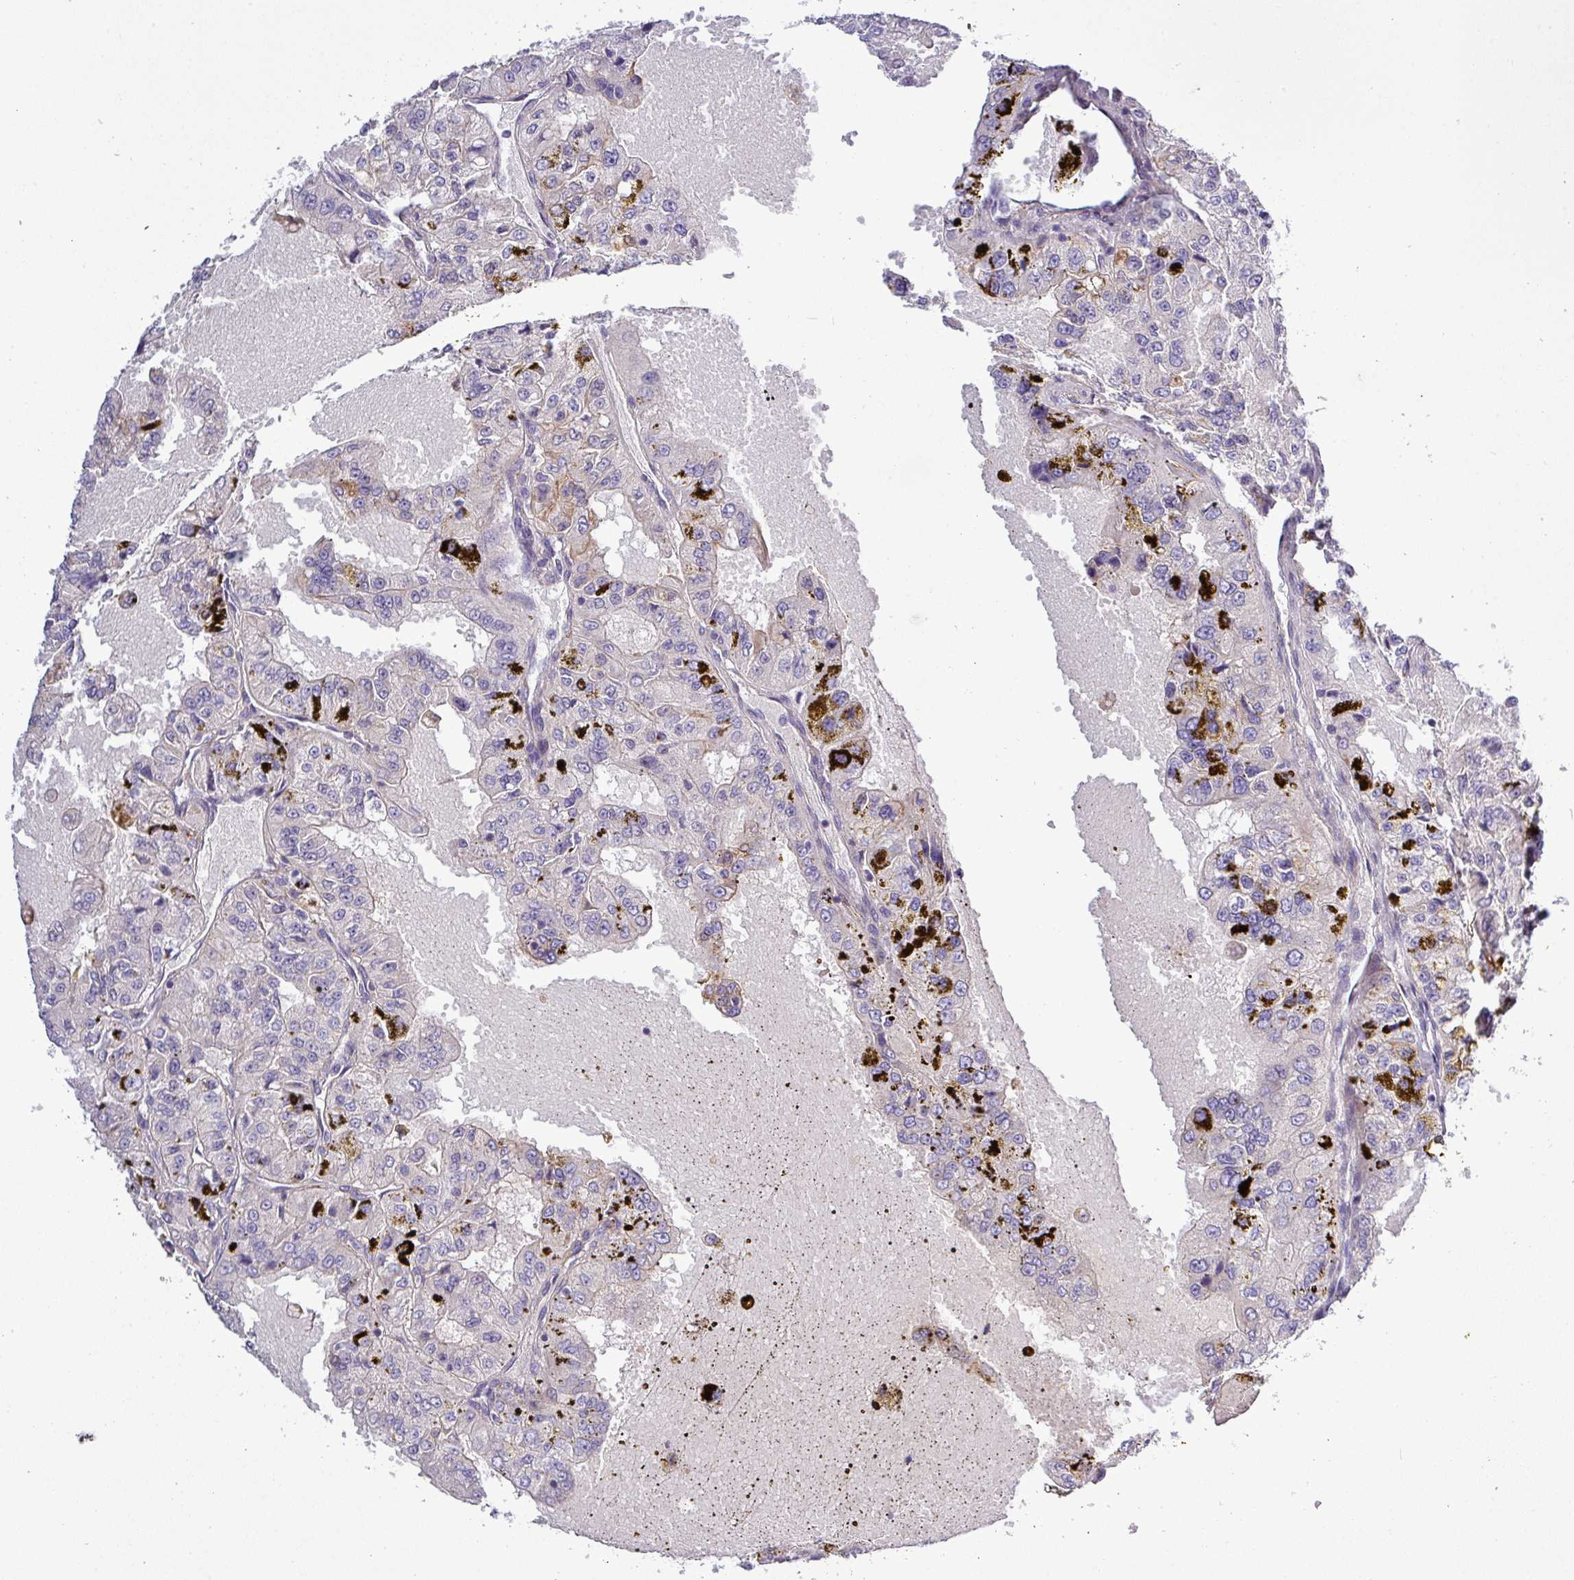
{"staining": {"intensity": "moderate", "quantity": "<25%", "location": "cytoplasmic/membranous"}, "tissue": "renal cancer", "cell_type": "Tumor cells", "image_type": "cancer", "snomed": [{"axis": "morphology", "description": "Adenocarcinoma, NOS"}, {"axis": "topography", "description": "Kidney"}], "caption": "This is a photomicrograph of immunohistochemistry staining of renal cancer (adenocarcinoma), which shows moderate positivity in the cytoplasmic/membranous of tumor cells.", "gene": "PARD6A", "patient": {"sex": "female", "age": 63}}